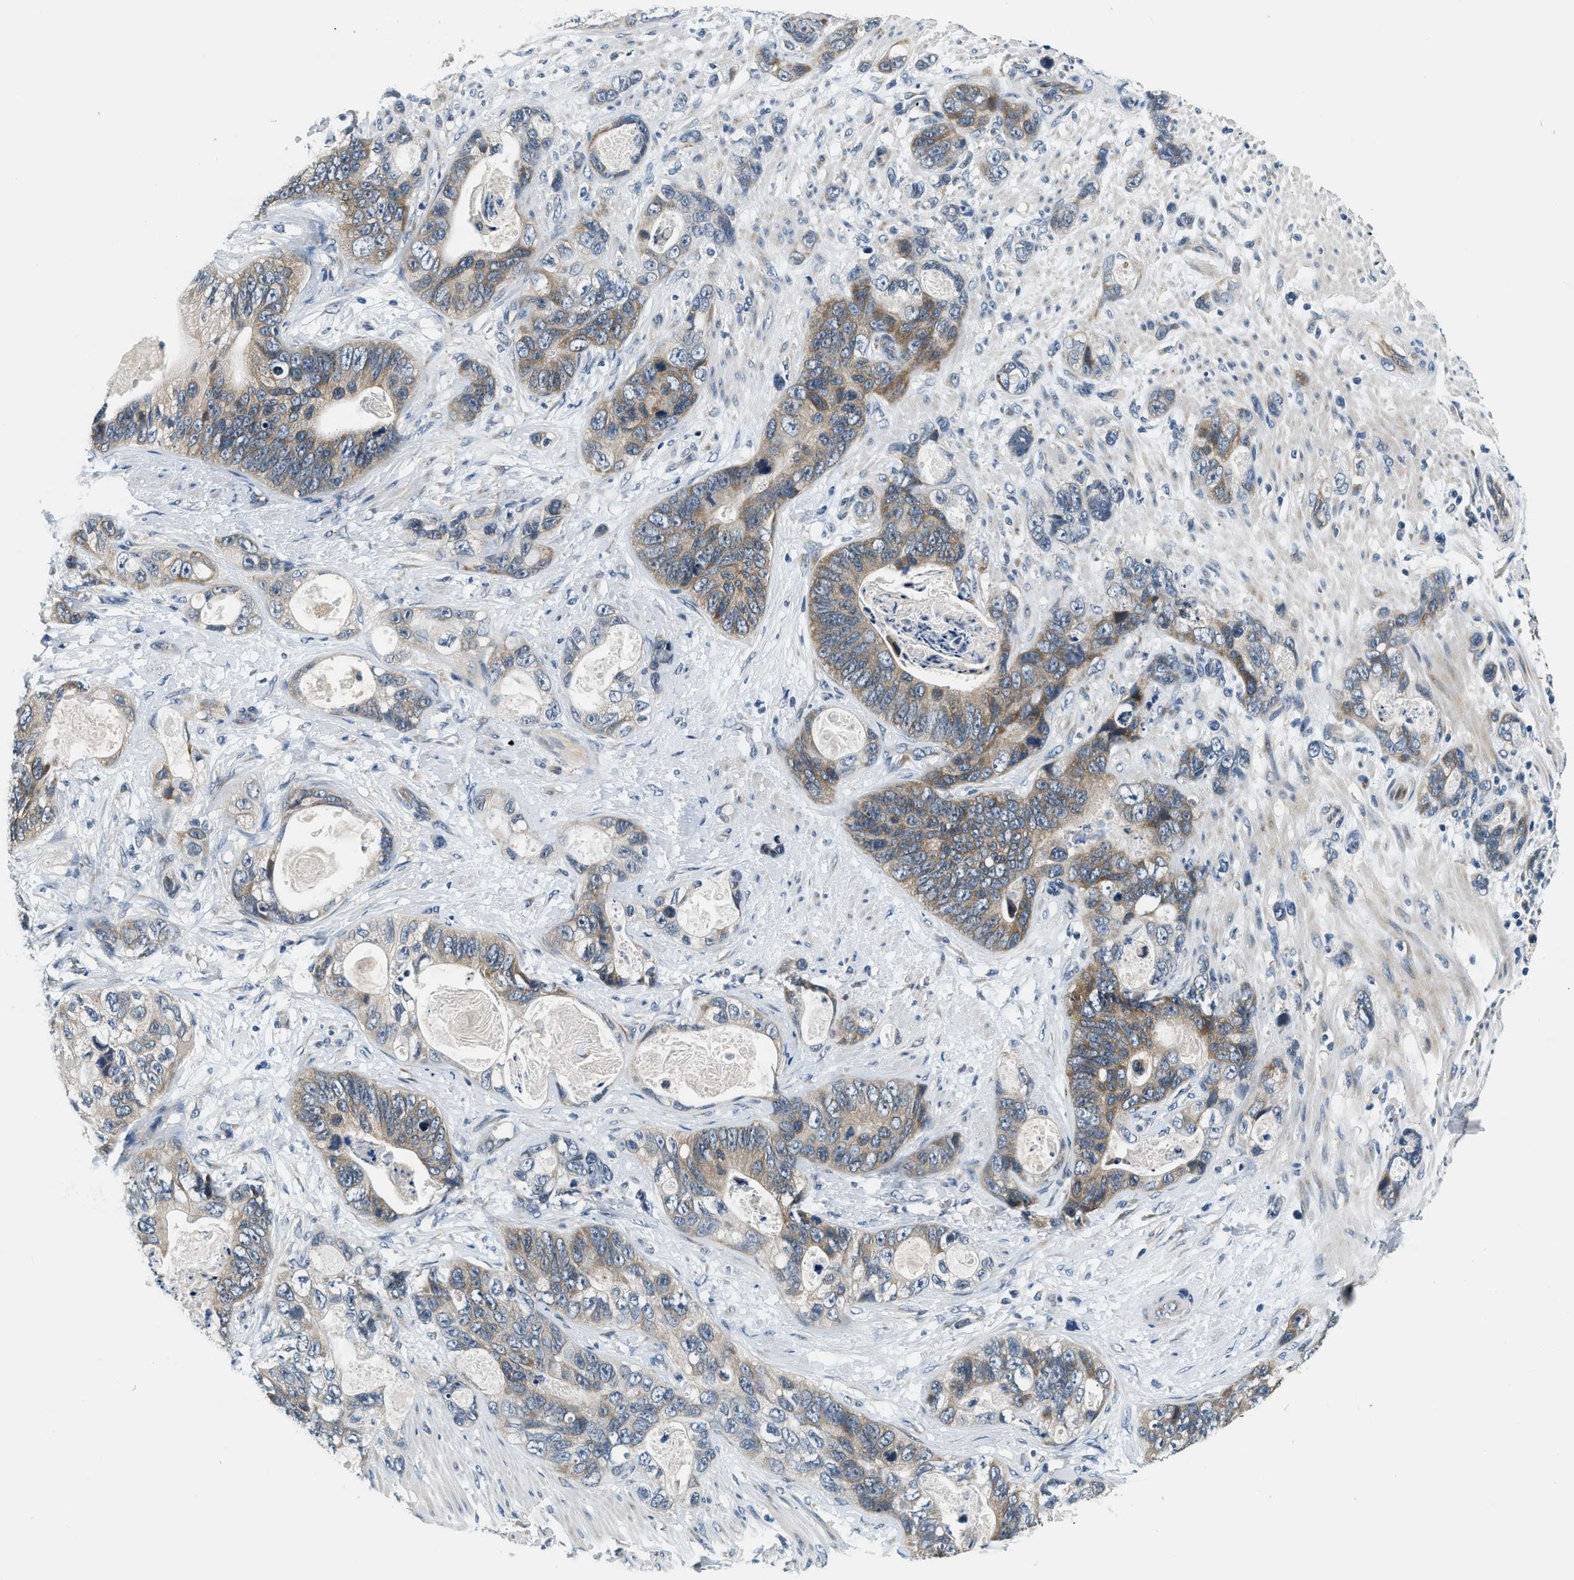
{"staining": {"intensity": "weak", "quantity": ">75%", "location": "cytoplasmic/membranous"}, "tissue": "stomach cancer", "cell_type": "Tumor cells", "image_type": "cancer", "snomed": [{"axis": "morphology", "description": "Normal tissue, NOS"}, {"axis": "morphology", "description": "Adenocarcinoma, NOS"}, {"axis": "topography", "description": "Stomach"}], "caption": "Stomach adenocarcinoma stained with a protein marker shows weak staining in tumor cells.", "gene": "YAE1", "patient": {"sex": "female", "age": 89}}